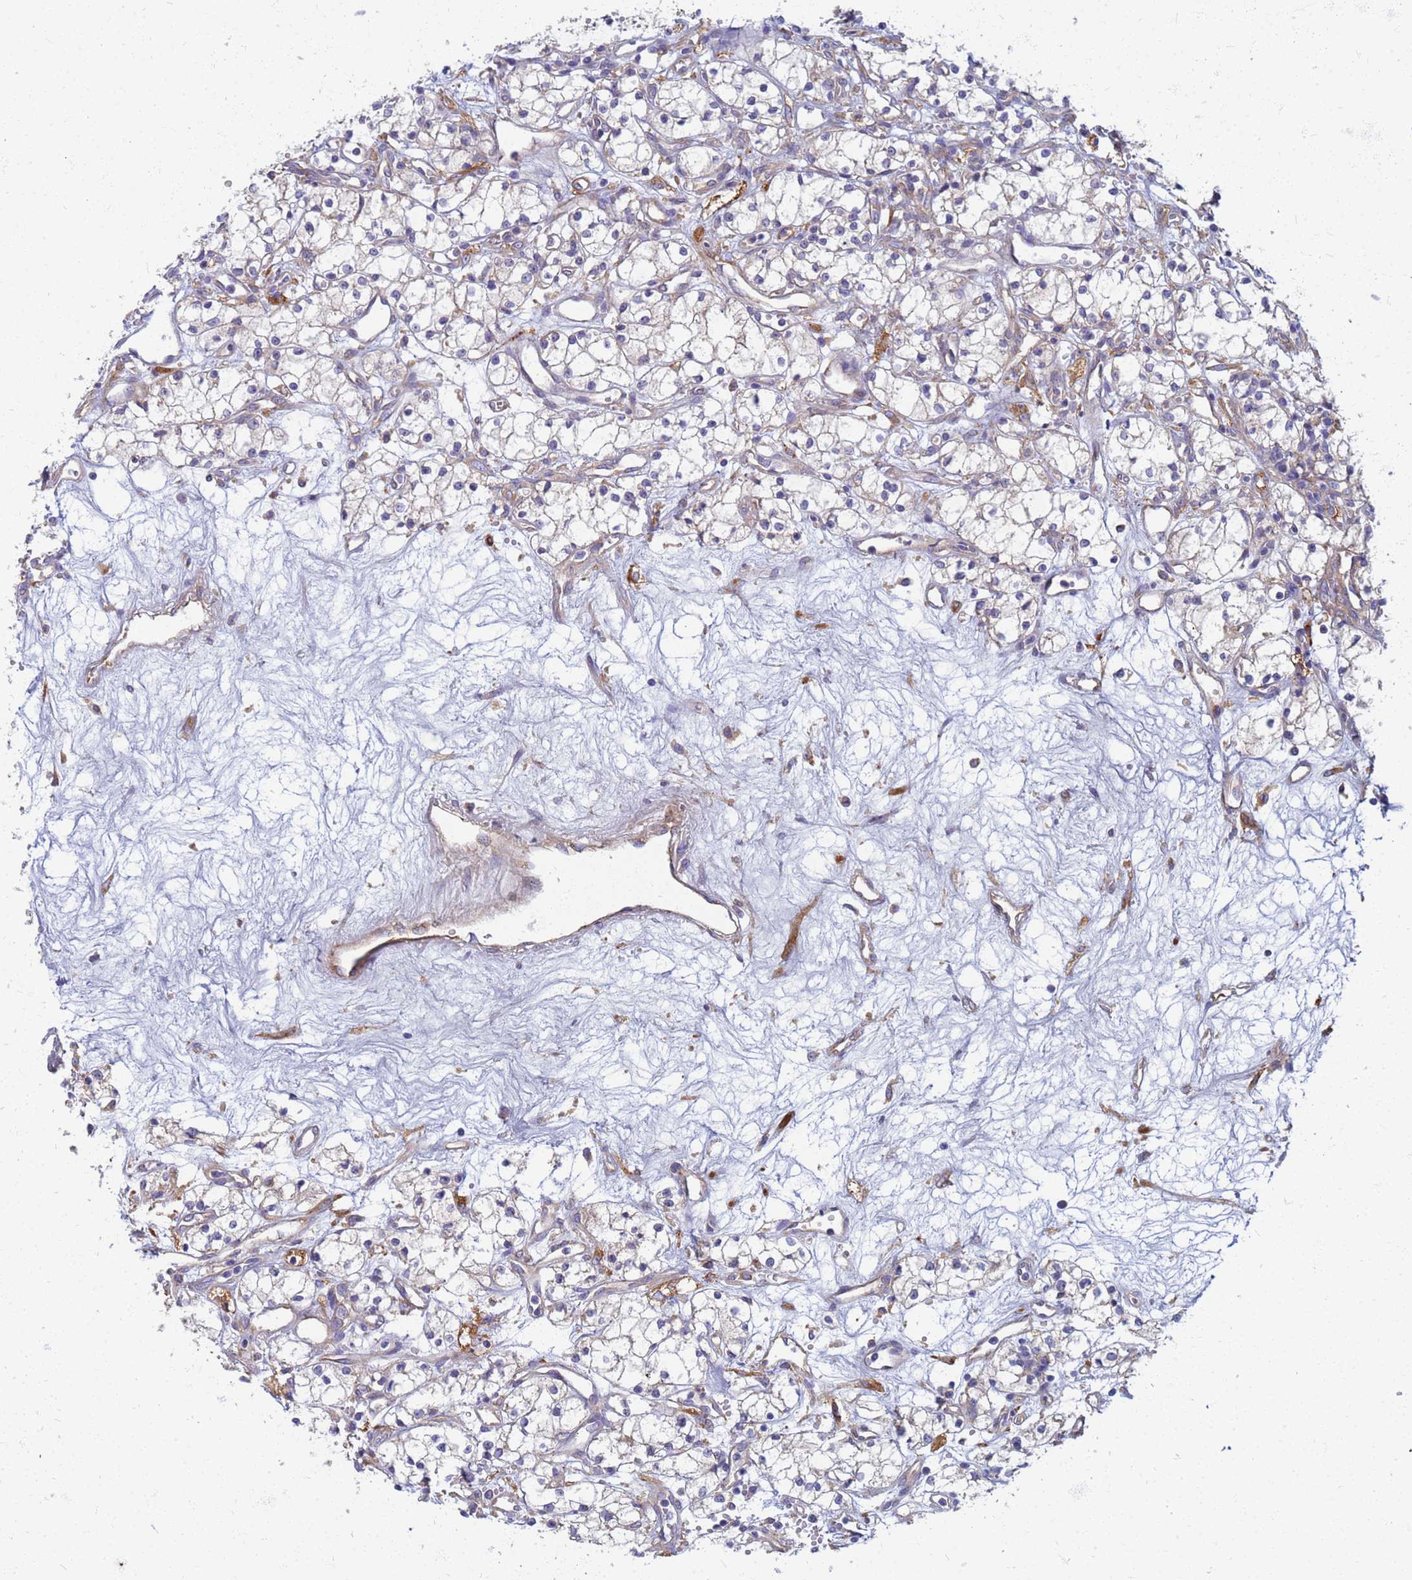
{"staining": {"intensity": "negative", "quantity": "none", "location": "none"}, "tissue": "renal cancer", "cell_type": "Tumor cells", "image_type": "cancer", "snomed": [{"axis": "morphology", "description": "Adenocarcinoma, NOS"}, {"axis": "topography", "description": "Kidney"}], "caption": "Tumor cells are negative for protein expression in human adenocarcinoma (renal). Nuclei are stained in blue.", "gene": "EEA1", "patient": {"sex": "male", "age": 59}}